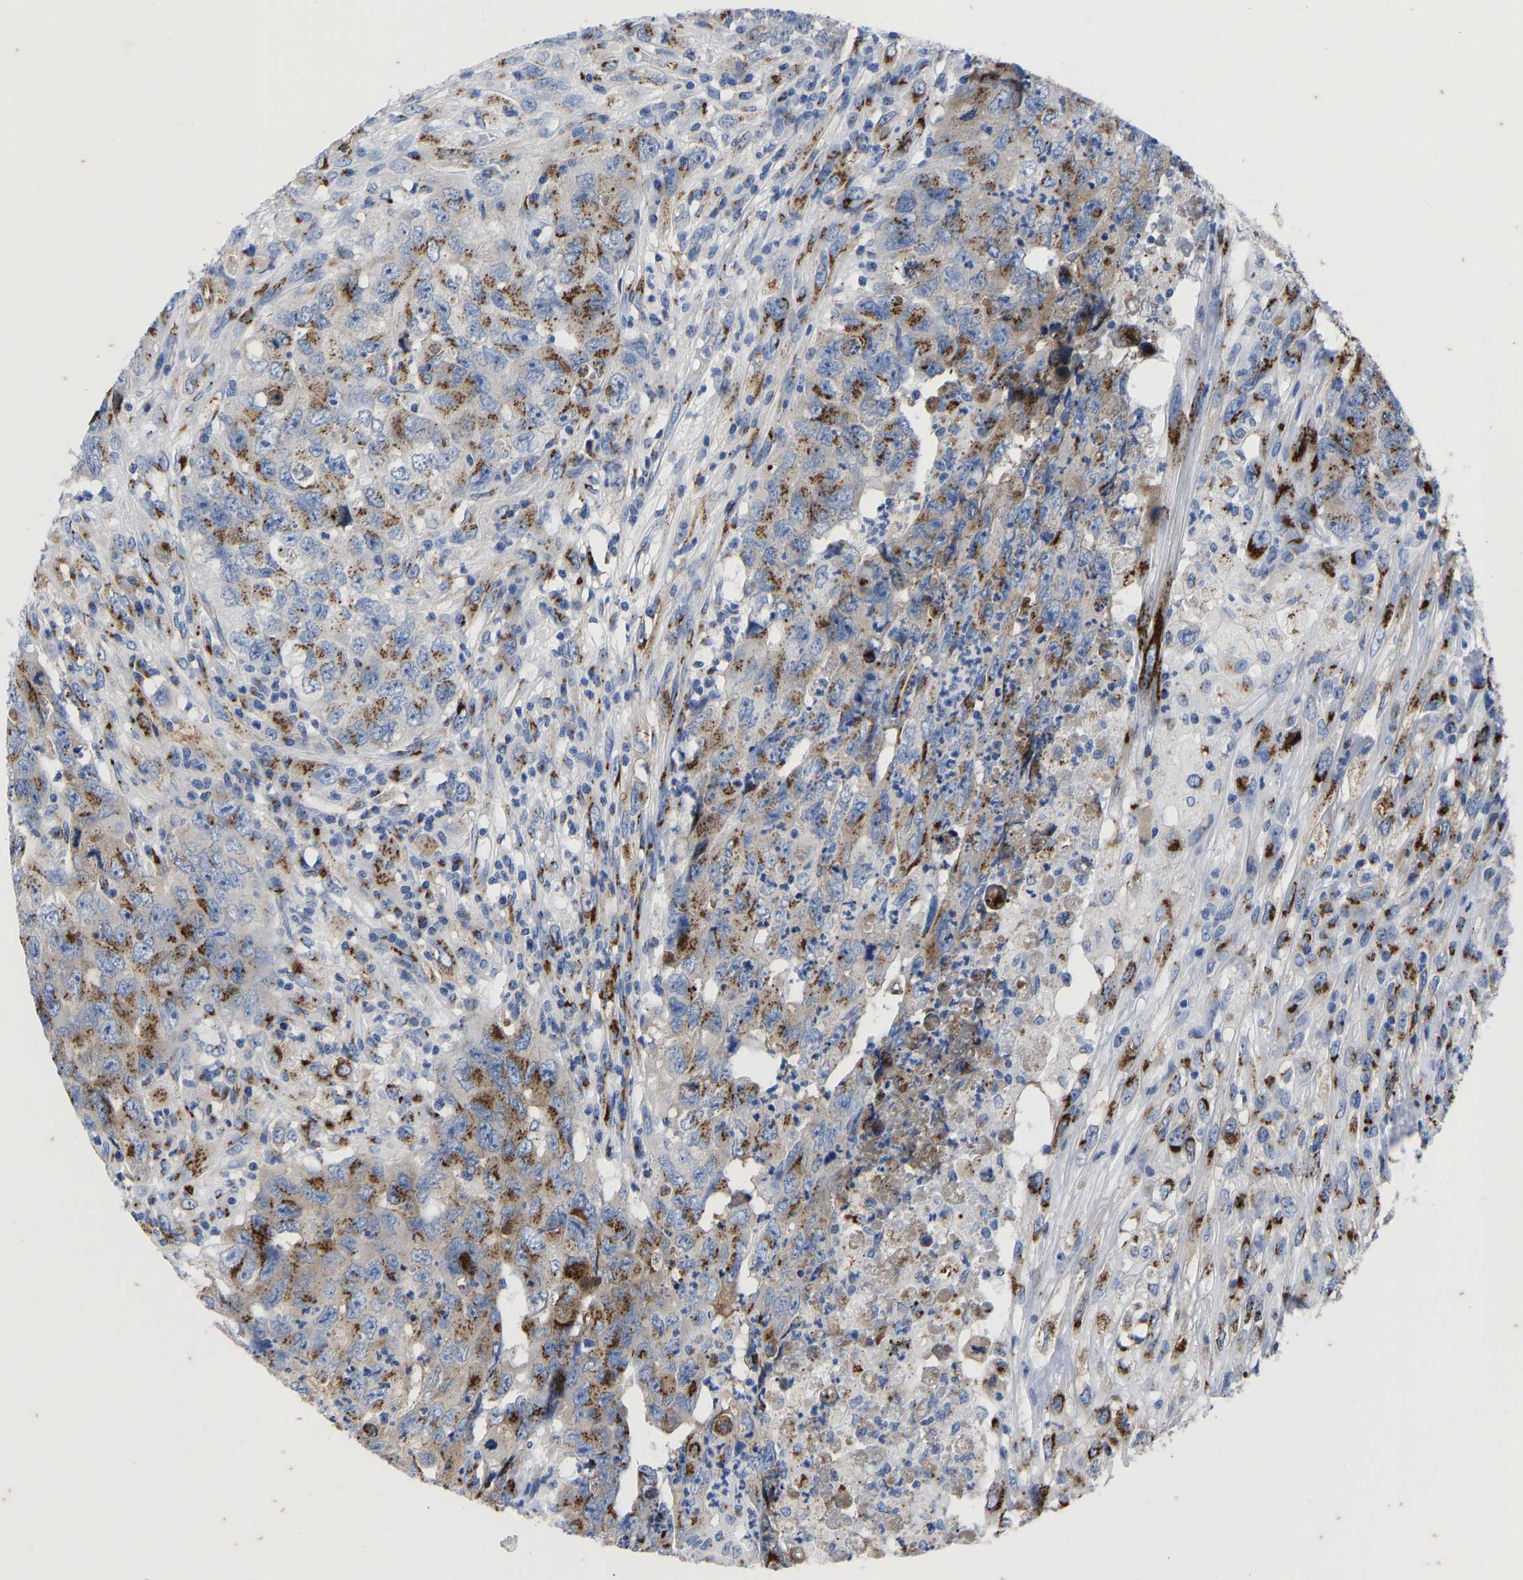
{"staining": {"intensity": "moderate", "quantity": ">75%", "location": "cytoplasmic/membranous"}, "tissue": "testis cancer", "cell_type": "Tumor cells", "image_type": "cancer", "snomed": [{"axis": "morphology", "description": "Carcinoma, Embryonal, NOS"}, {"axis": "topography", "description": "Testis"}], "caption": "About >75% of tumor cells in testis cancer show moderate cytoplasmic/membranous protein positivity as visualized by brown immunohistochemical staining.", "gene": "TMEM87A", "patient": {"sex": "male", "age": 32}}